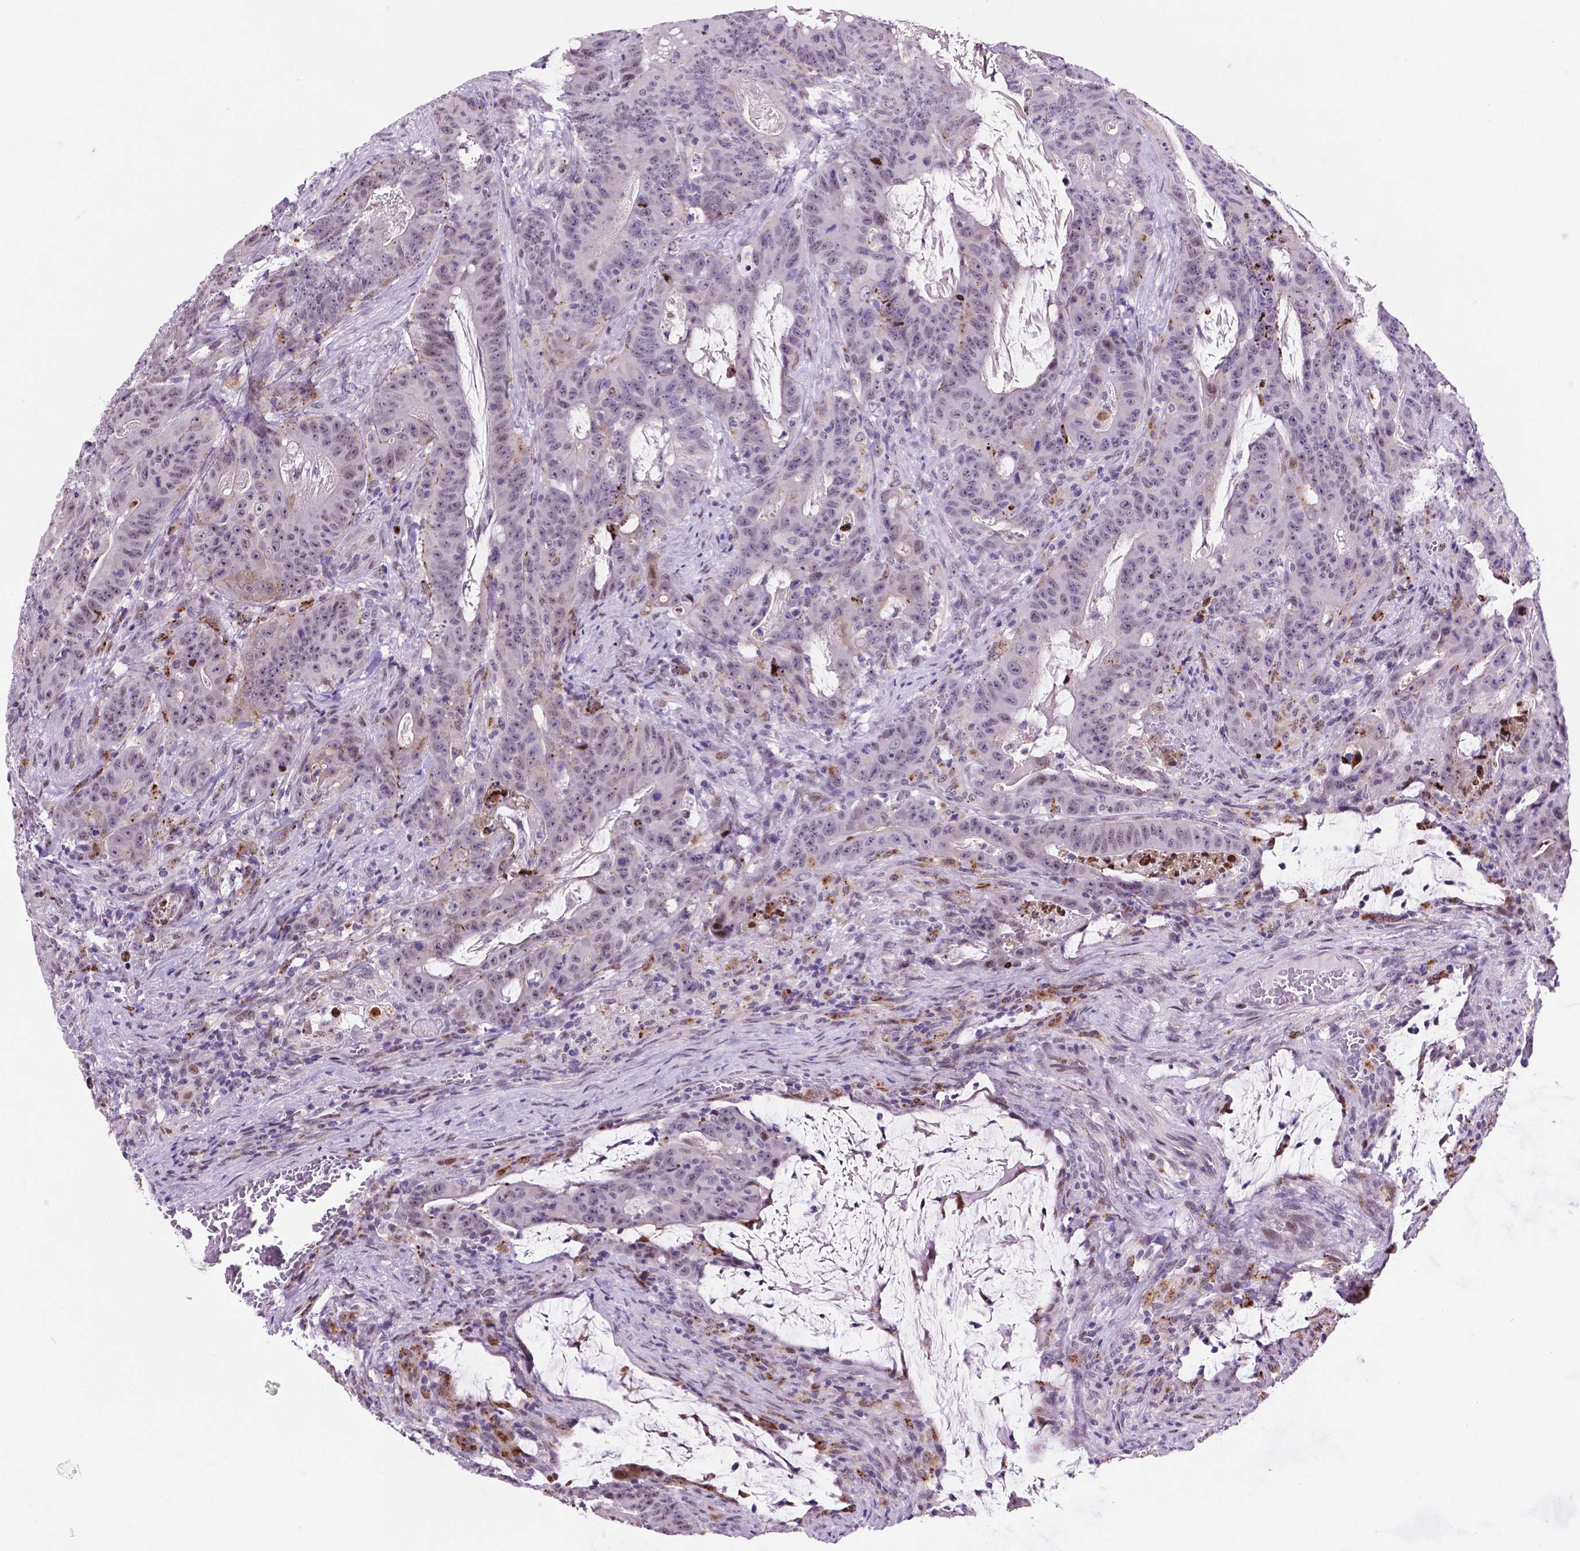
{"staining": {"intensity": "moderate", "quantity": "<25%", "location": "cytoplasmic/membranous,nuclear"}, "tissue": "colorectal cancer", "cell_type": "Tumor cells", "image_type": "cancer", "snomed": [{"axis": "morphology", "description": "Adenocarcinoma, NOS"}, {"axis": "topography", "description": "Colon"}], "caption": "Immunohistochemistry (DAB (3,3'-diaminobenzidine)) staining of human colorectal cancer (adenocarcinoma) reveals moderate cytoplasmic/membranous and nuclear protein positivity in approximately <25% of tumor cells.", "gene": "SMAD3", "patient": {"sex": "male", "age": 33}}